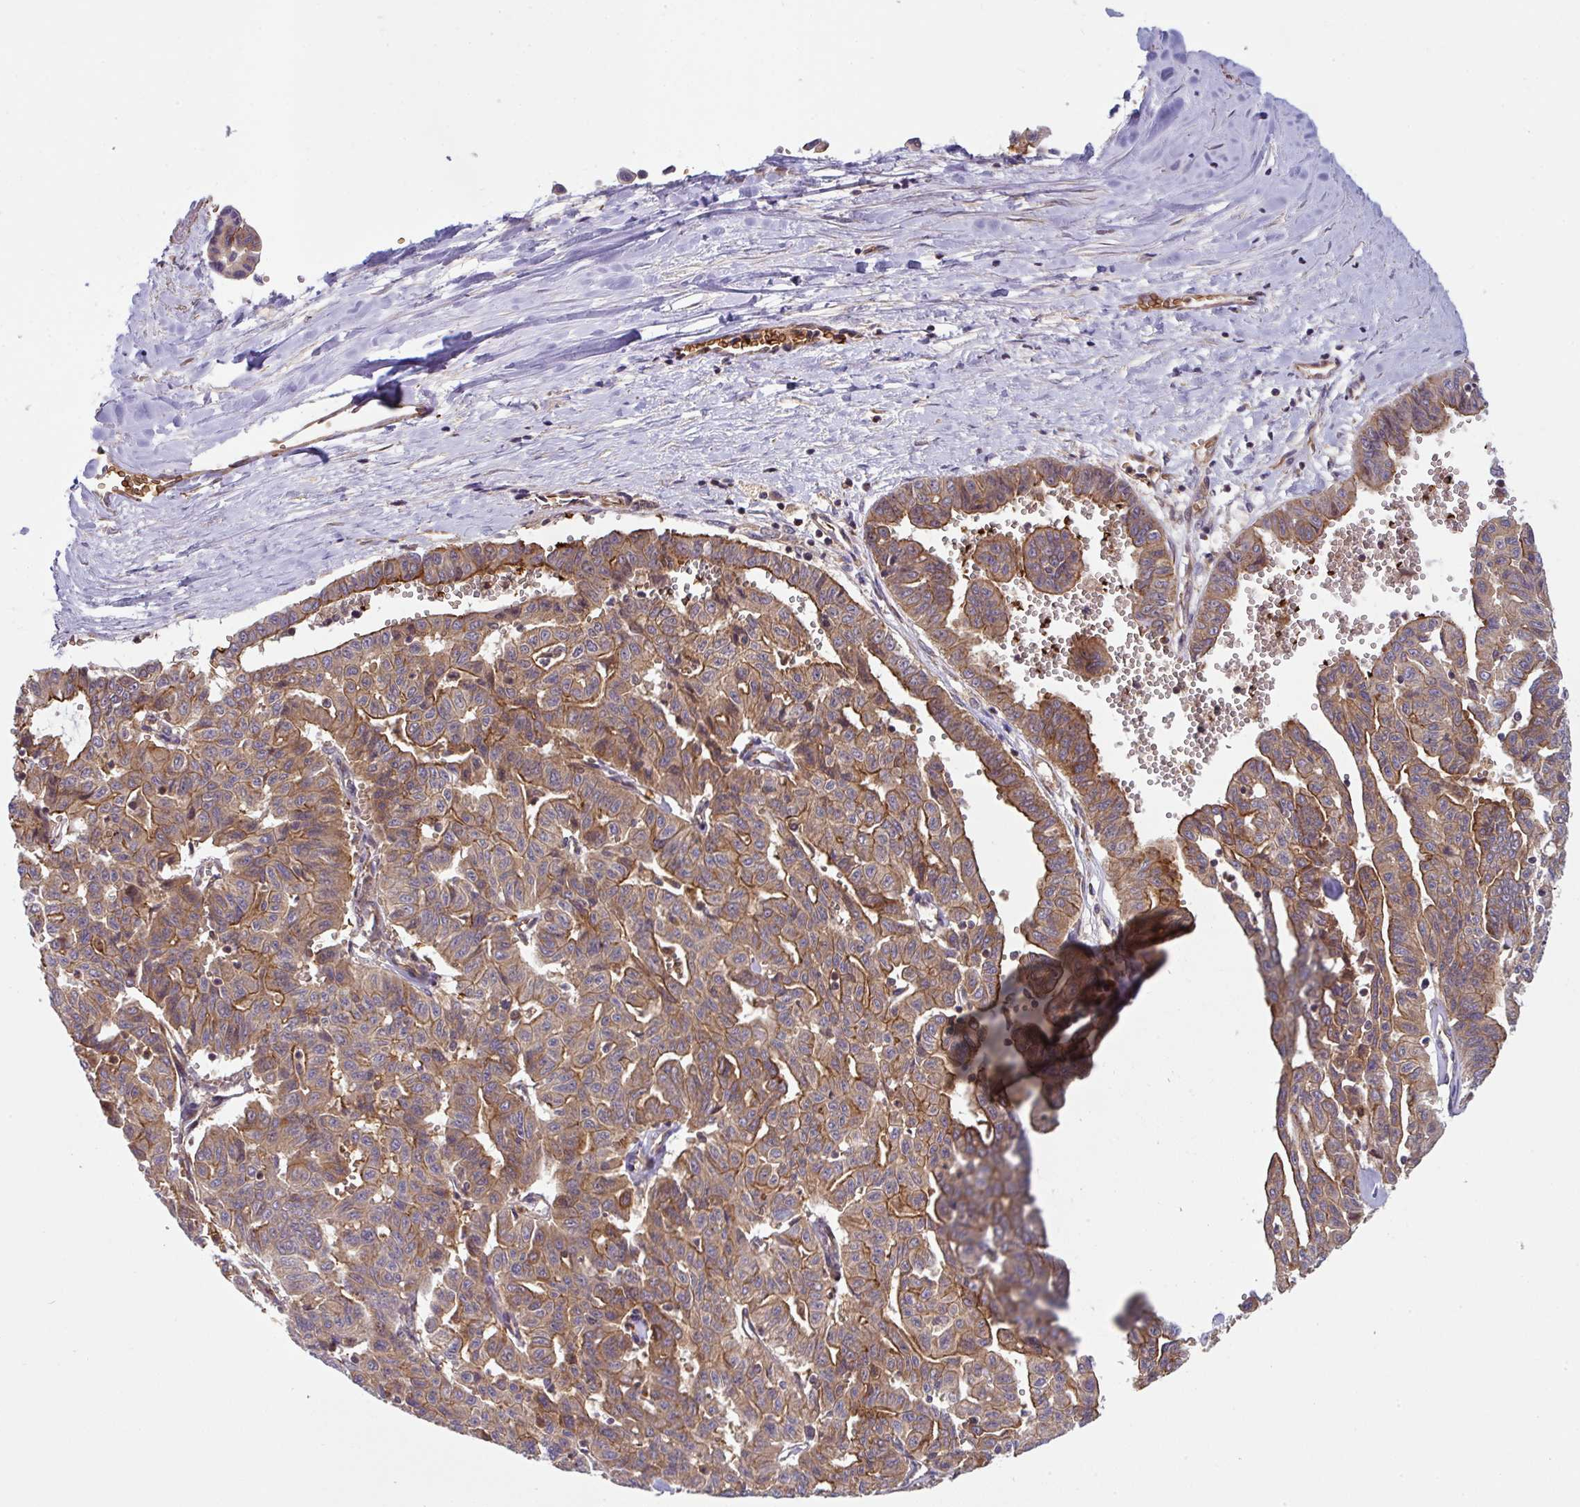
{"staining": {"intensity": "moderate", "quantity": ">75%", "location": "cytoplasmic/membranous"}, "tissue": "liver cancer", "cell_type": "Tumor cells", "image_type": "cancer", "snomed": [{"axis": "morphology", "description": "Cholangiocarcinoma"}, {"axis": "topography", "description": "Liver"}], "caption": "Immunohistochemistry (IHC) of human cholangiocarcinoma (liver) reveals medium levels of moderate cytoplasmic/membranous positivity in about >75% of tumor cells. Using DAB (brown) and hematoxylin (blue) stains, captured at high magnification using brightfield microscopy.", "gene": "APOBEC3D", "patient": {"sex": "female", "age": 77}}